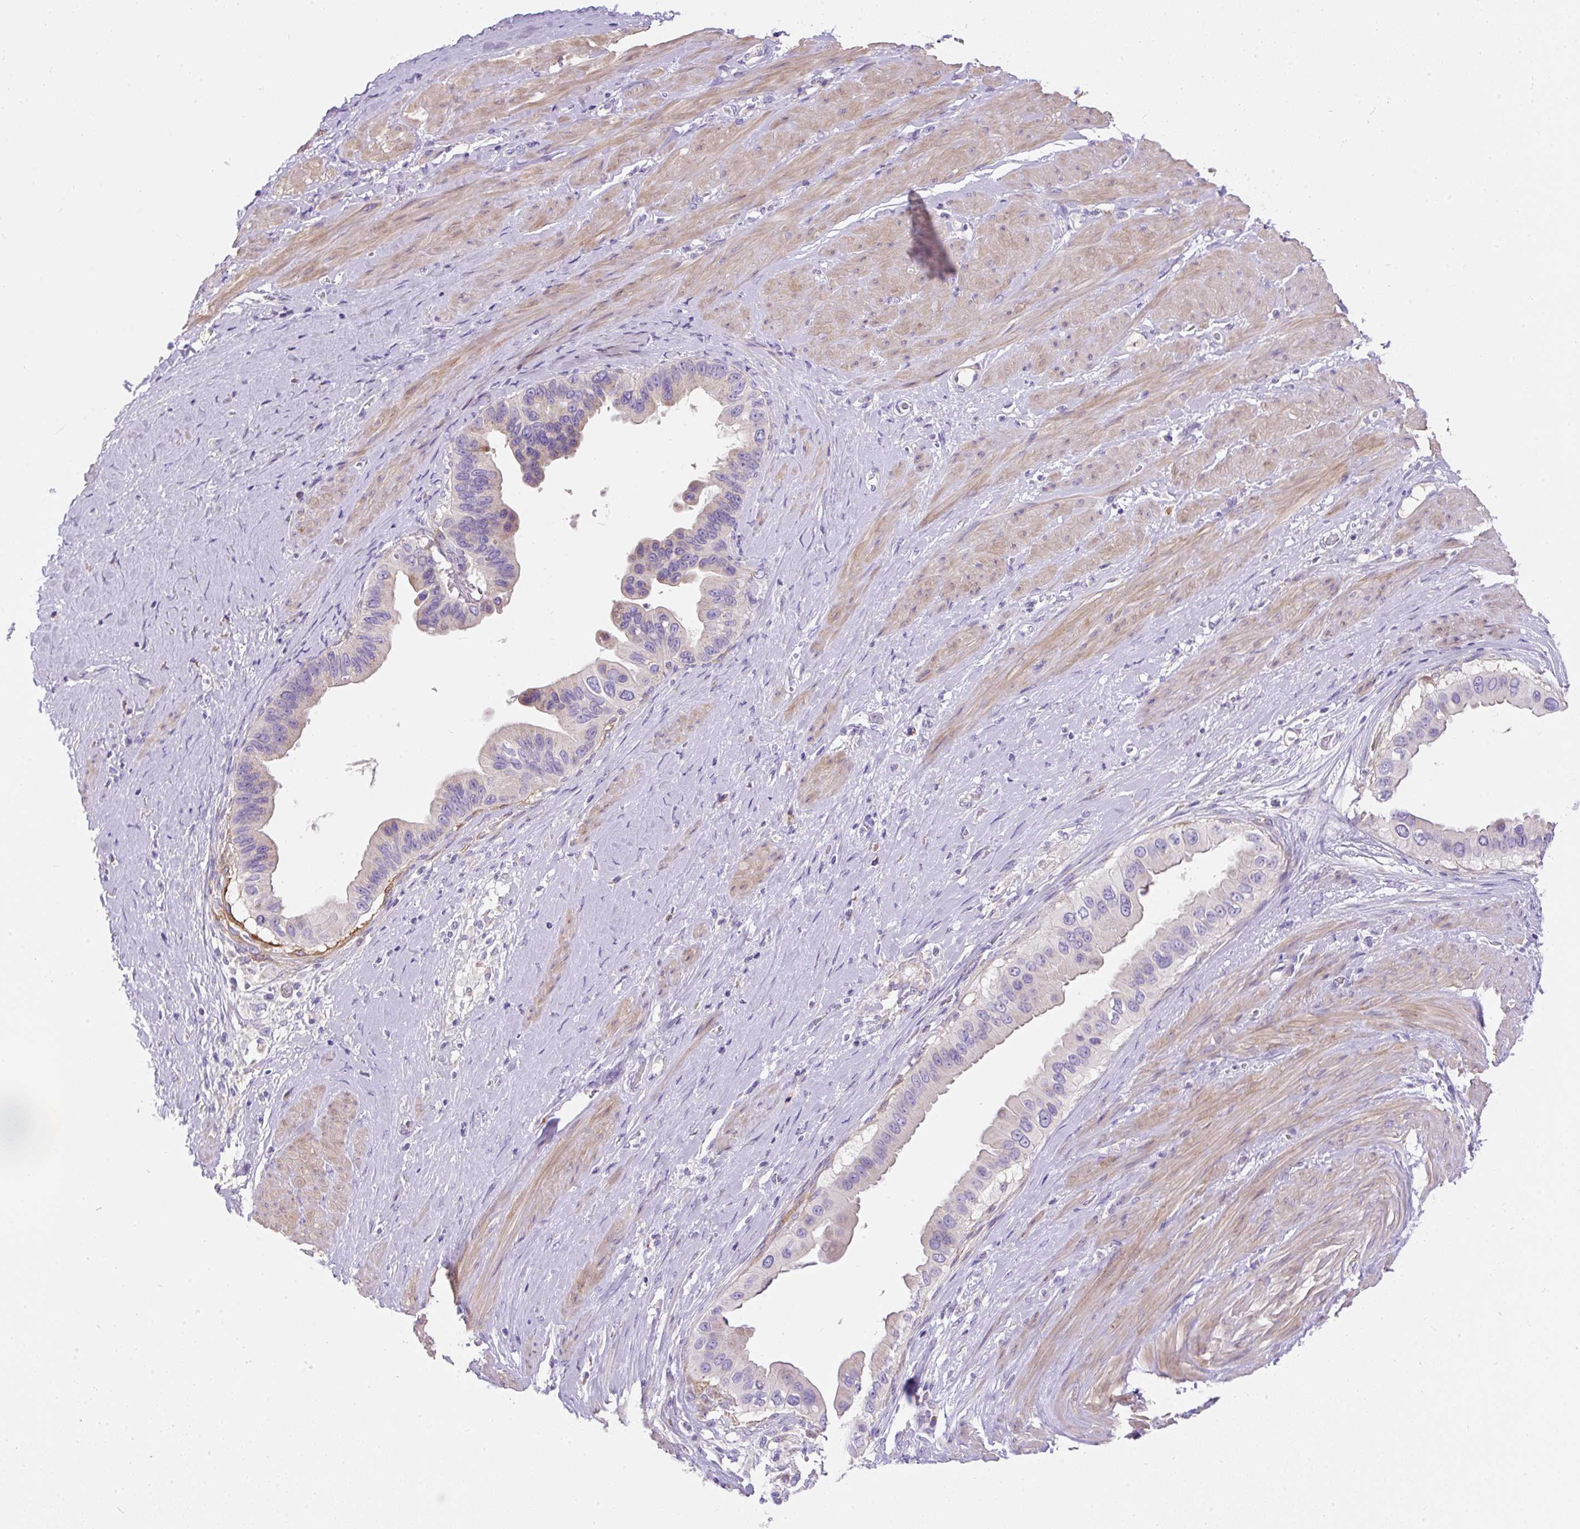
{"staining": {"intensity": "negative", "quantity": "none", "location": "none"}, "tissue": "pancreatic cancer", "cell_type": "Tumor cells", "image_type": "cancer", "snomed": [{"axis": "morphology", "description": "Adenocarcinoma, NOS"}, {"axis": "topography", "description": "Pancreas"}], "caption": "The micrograph shows no significant expression in tumor cells of adenocarcinoma (pancreatic).", "gene": "SUSD5", "patient": {"sex": "female", "age": 56}}